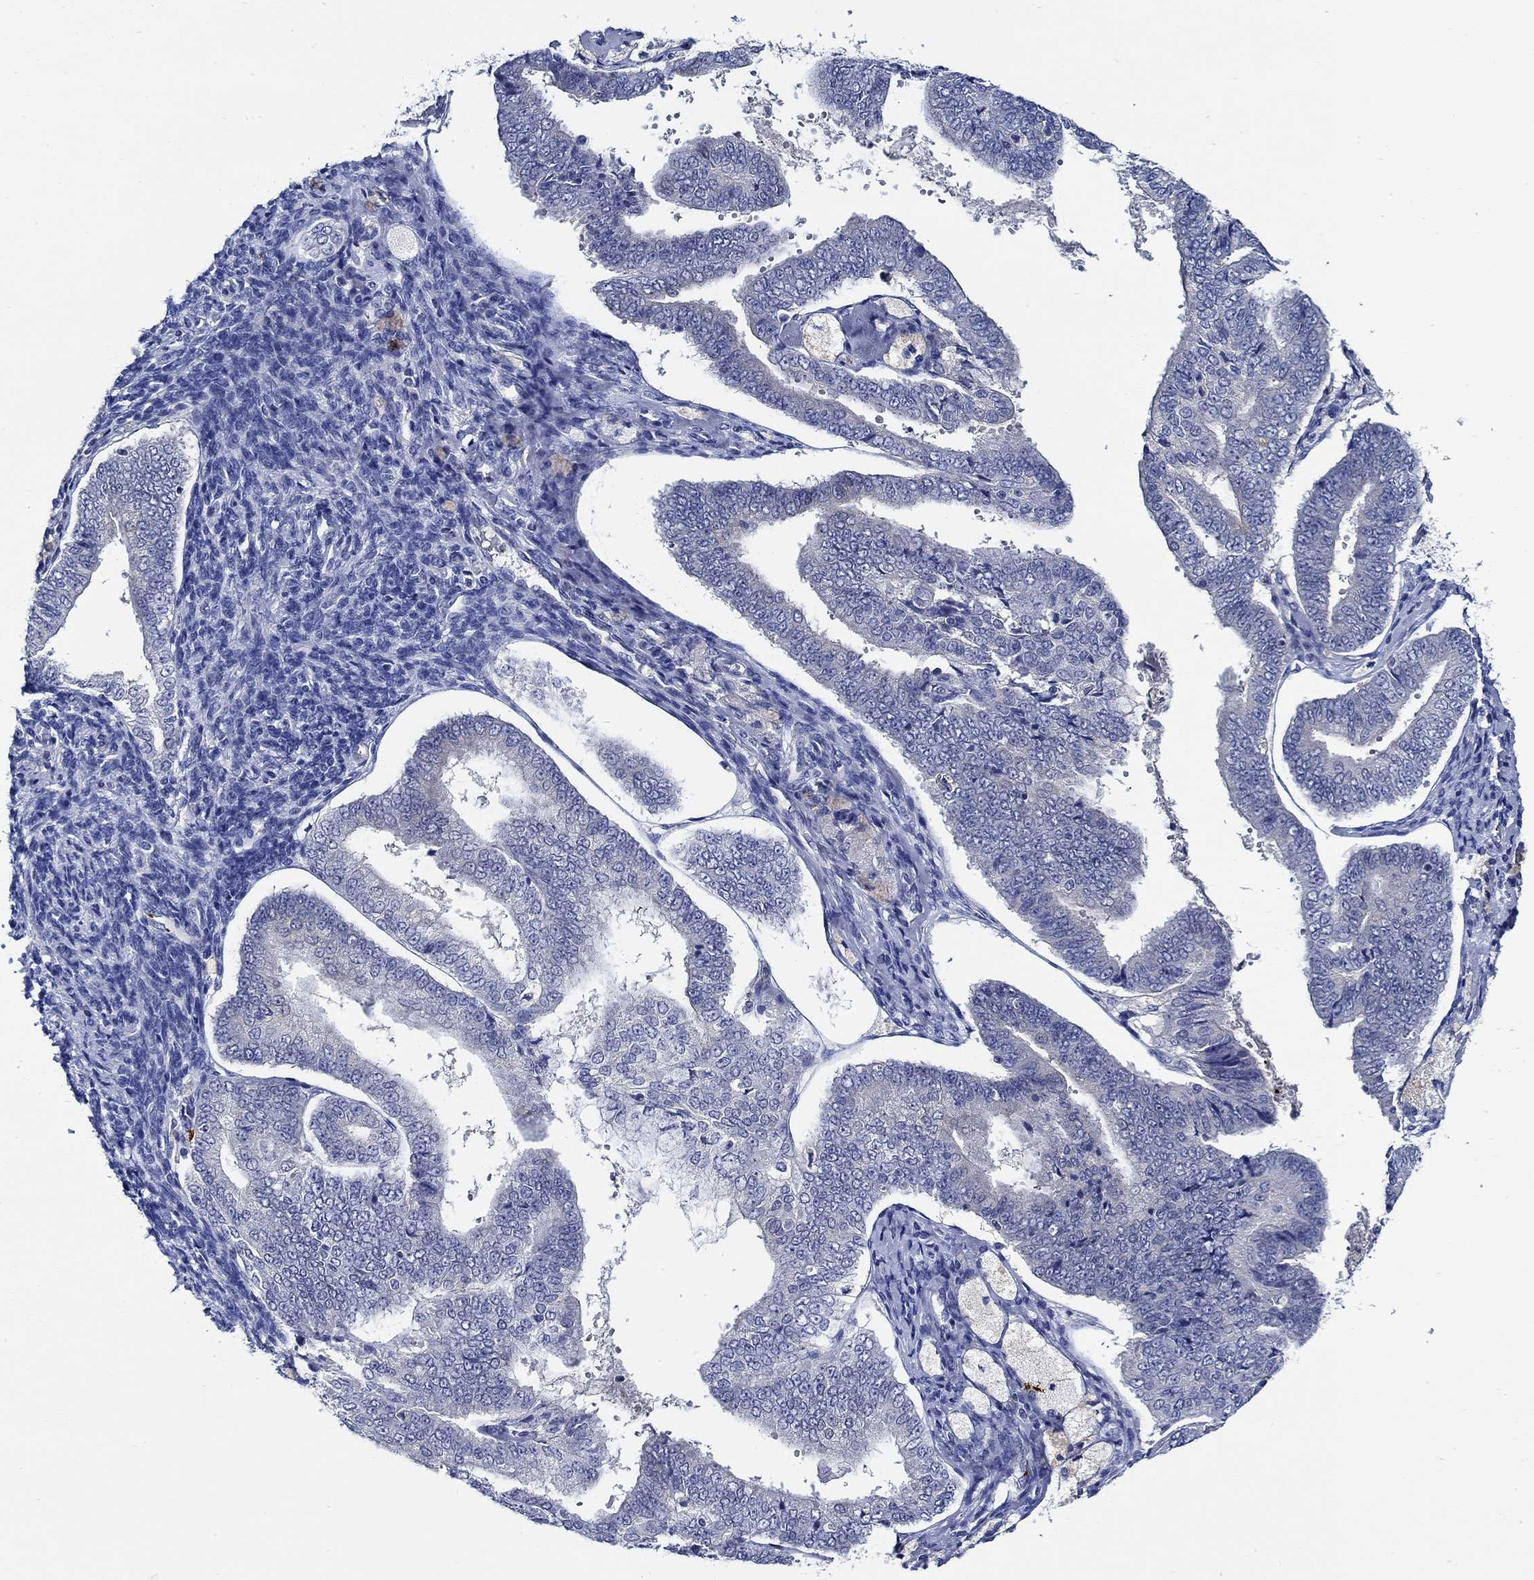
{"staining": {"intensity": "negative", "quantity": "none", "location": "none"}, "tissue": "endometrial cancer", "cell_type": "Tumor cells", "image_type": "cancer", "snomed": [{"axis": "morphology", "description": "Adenocarcinoma, NOS"}, {"axis": "topography", "description": "Endometrium"}], "caption": "Immunohistochemistry of human endometrial cancer (adenocarcinoma) reveals no expression in tumor cells. (DAB (3,3'-diaminobenzidine) immunohistochemistry (IHC) with hematoxylin counter stain).", "gene": "ALOX12", "patient": {"sex": "female", "age": 63}}